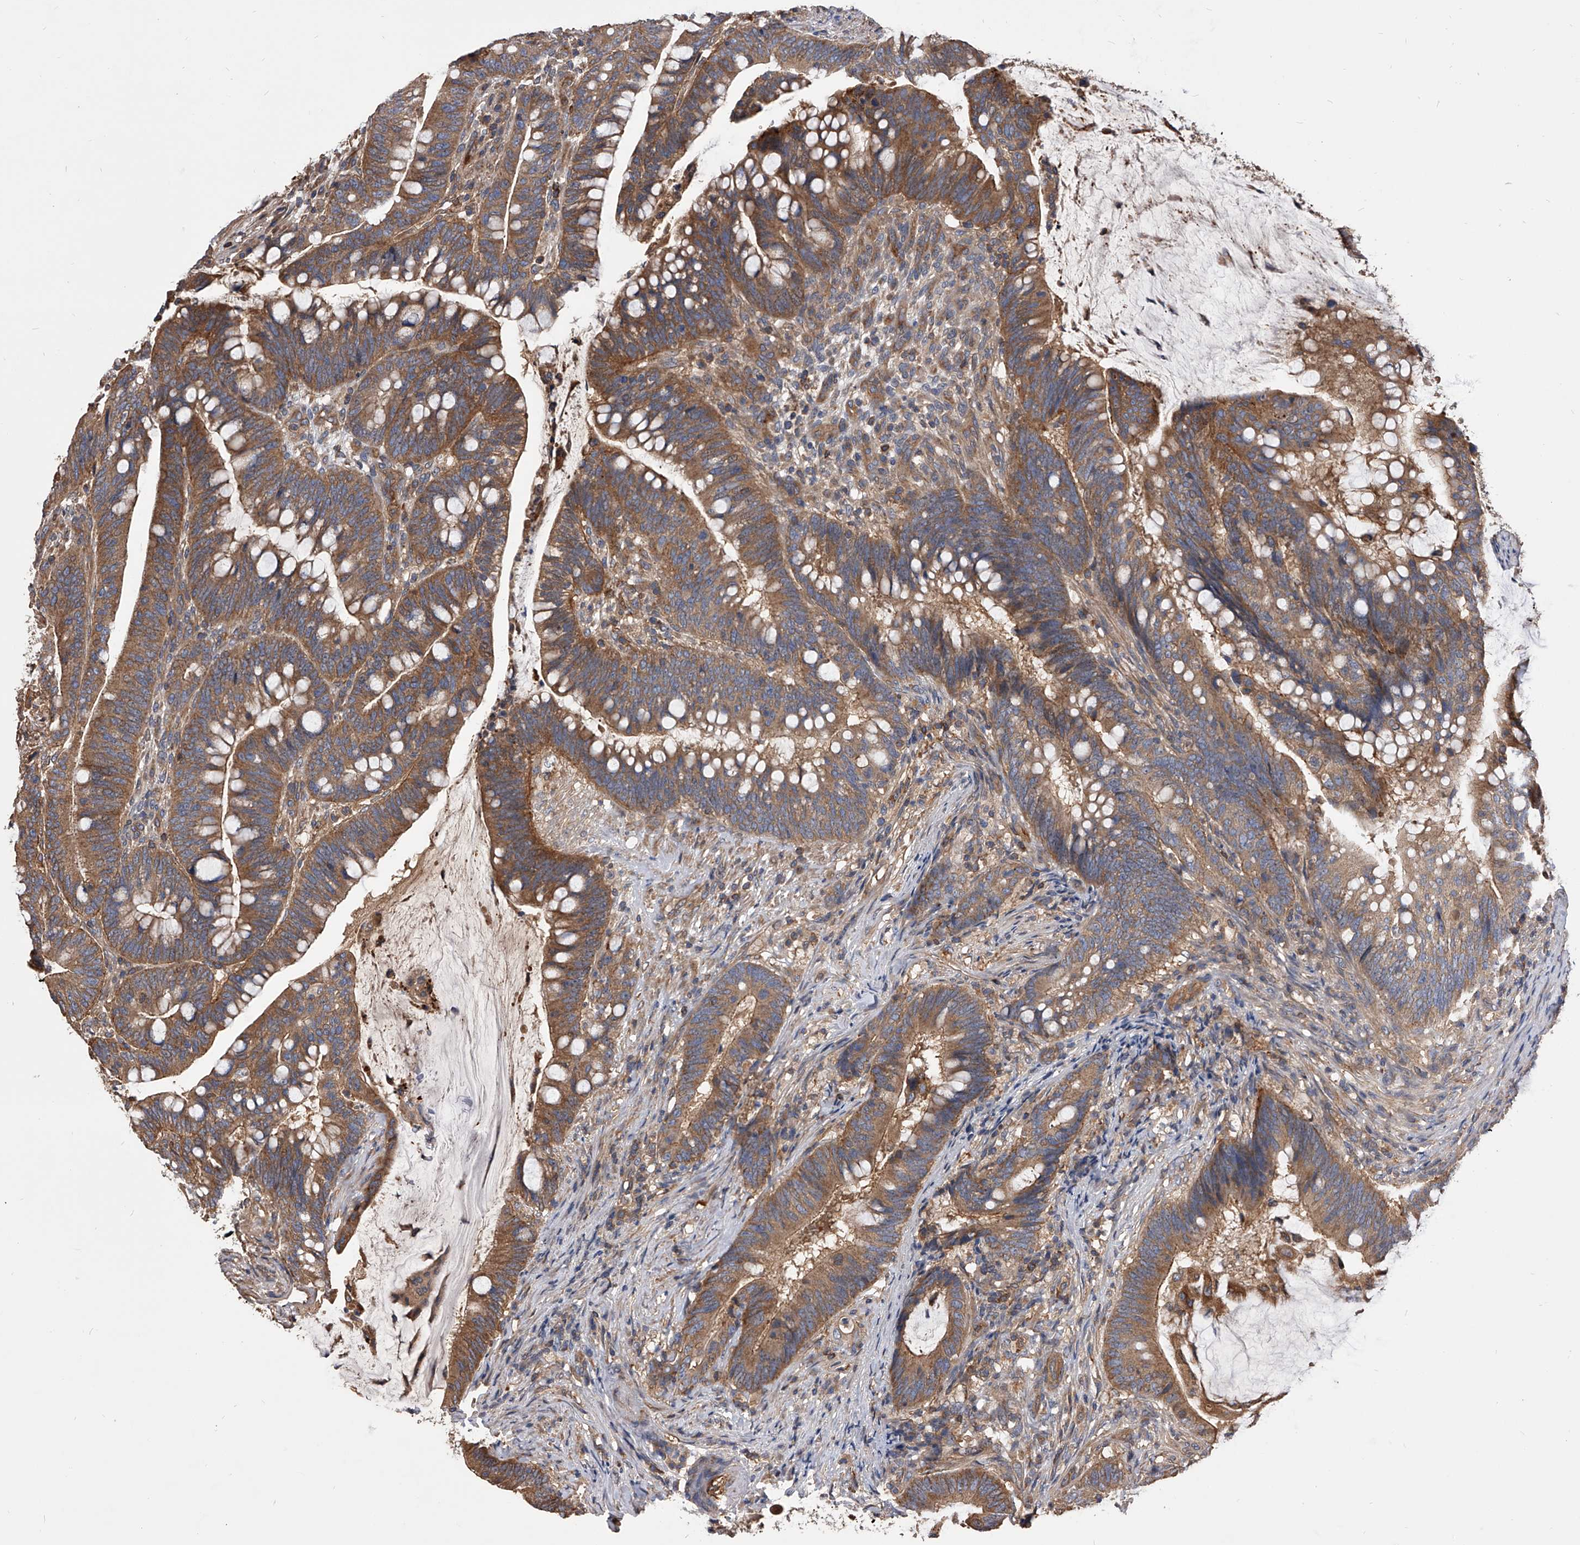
{"staining": {"intensity": "moderate", "quantity": ">75%", "location": "cytoplasmic/membranous"}, "tissue": "colorectal cancer", "cell_type": "Tumor cells", "image_type": "cancer", "snomed": [{"axis": "morphology", "description": "Adenocarcinoma, NOS"}, {"axis": "topography", "description": "Colon"}], "caption": "Human colorectal cancer stained for a protein (brown) demonstrates moderate cytoplasmic/membranous positive positivity in about >75% of tumor cells.", "gene": "CUL7", "patient": {"sex": "female", "age": 66}}